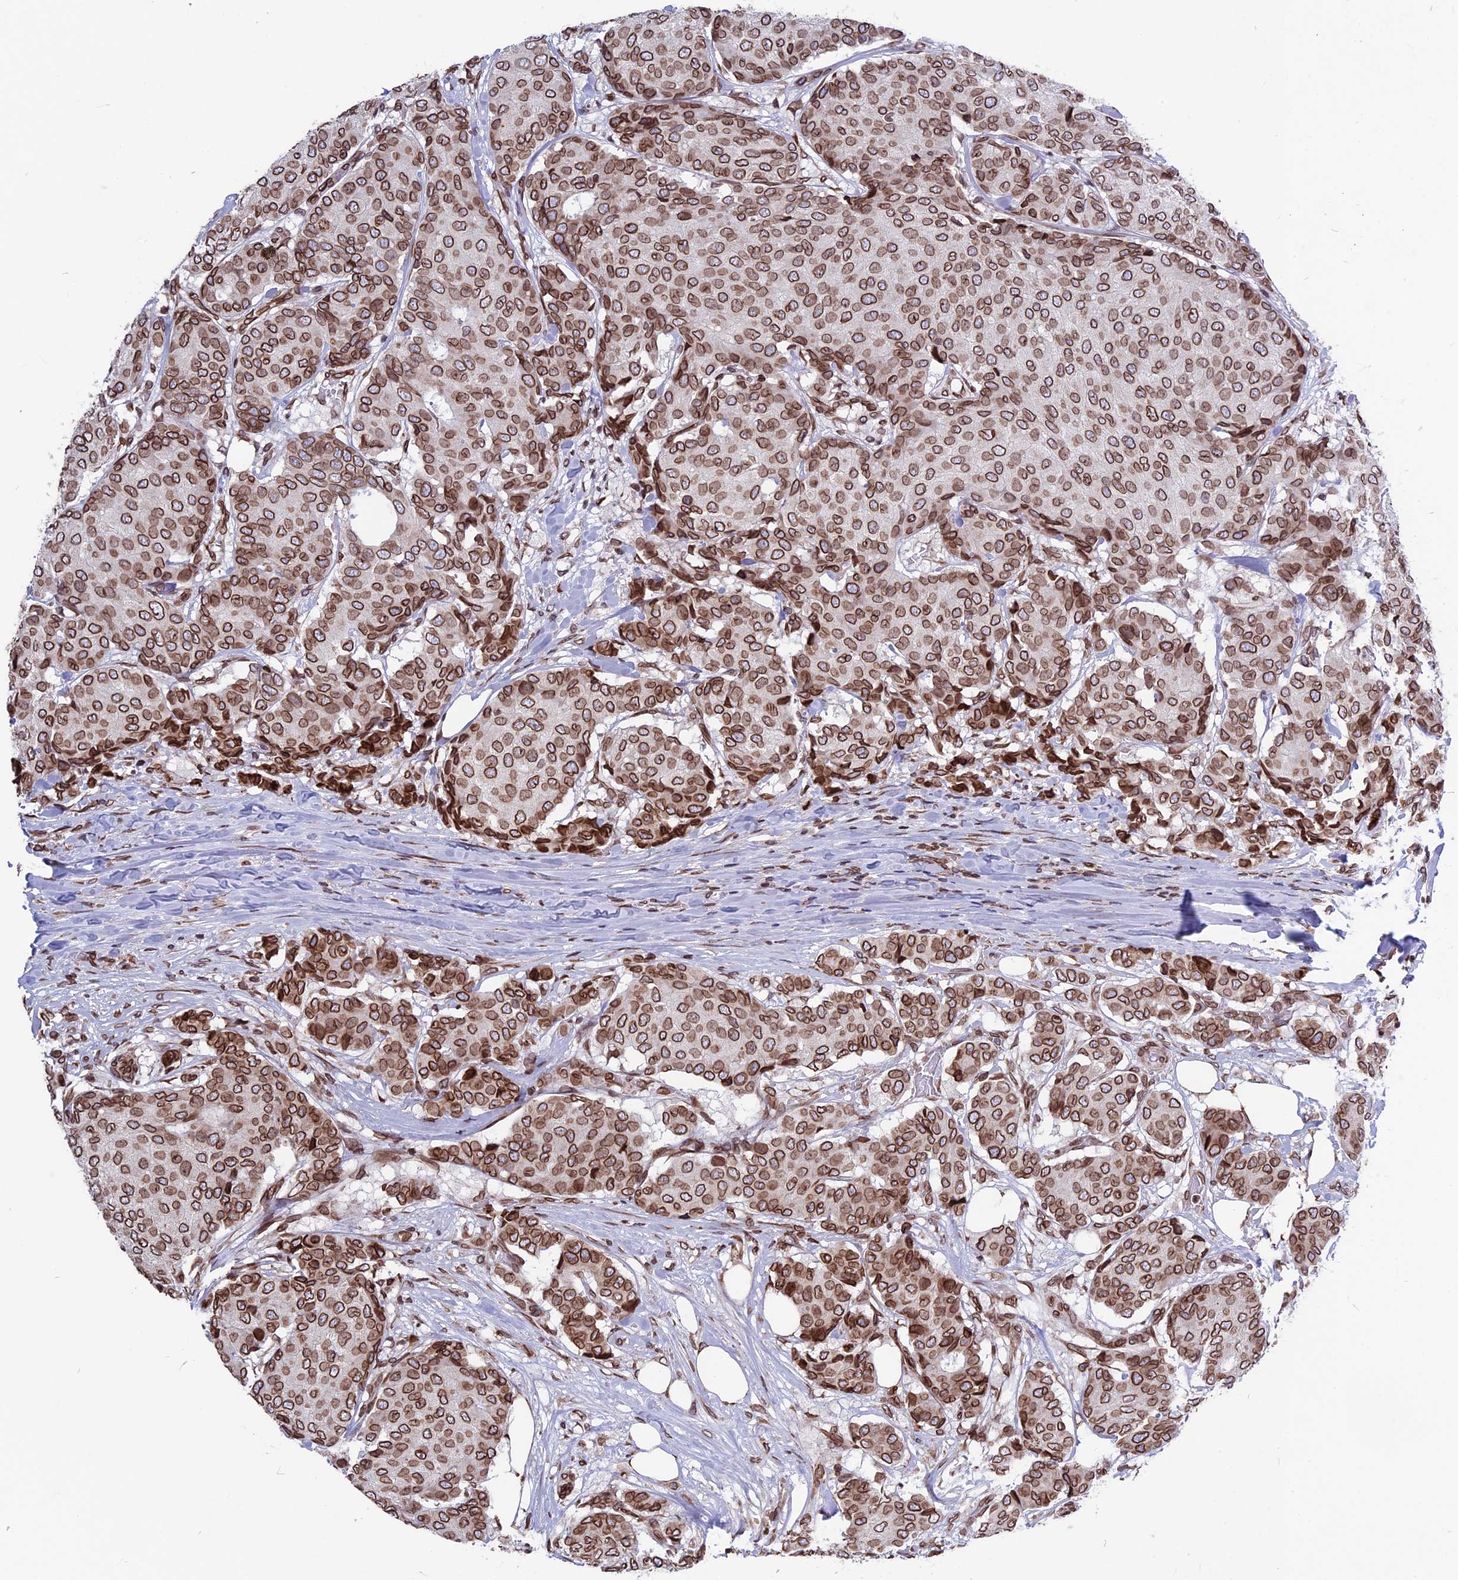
{"staining": {"intensity": "strong", "quantity": ">75%", "location": "cytoplasmic/membranous,nuclear"}, "tissue": "breast cancer", "cell_type": "Tumor cells", "image_type": "cancer", "snomed": [{"axis": "morphology", "description": "Duct carcinoma"}, {"axis": "topography", "description": "Breast"}], "caption": "Strong cytoplasmic/membranous and nuclear staining is seen in about >75% of tumor cells in invasive ductal carcinoma (breast).", "gene": "PTCHD4", "patient": {"sex": "female", "age": 75}}